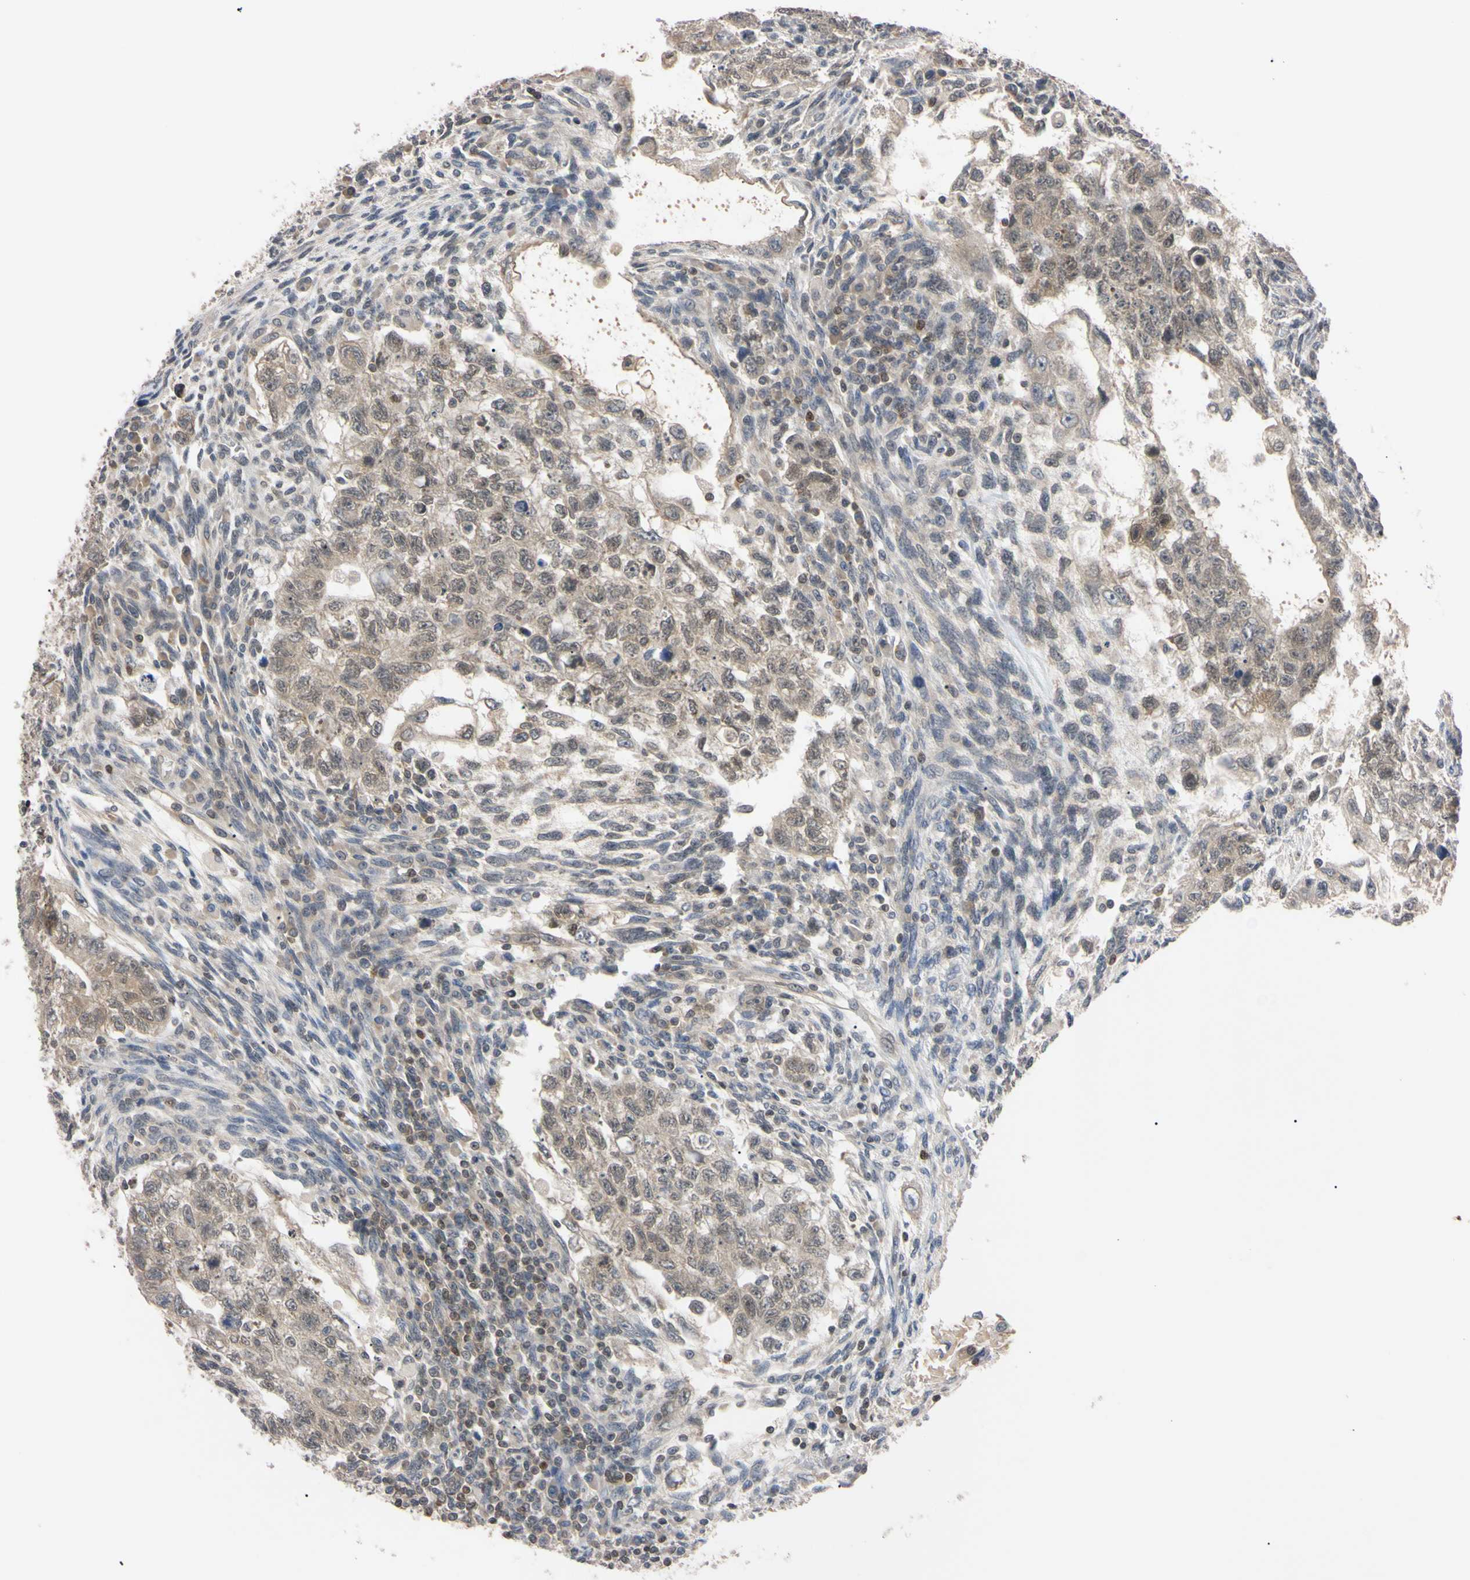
{"staining": {"intensity": "weak", "quantity": "25%-75%", "location": "cytoplasmic/membranous,nuclear"}, "tissue": "testis cancer", "cell_type": "Tumor cells", "image_type": "cancer", "snomed": [{"axis": "morphology", "description": "Normal tissue, NOS"}, {"axis": "morphology", "description": "Carcinoma, Embryonal, NOS"}, {"axis": "topography", "description": "Testis"}], "caption": "This is an image of immunohistochemistry staining of testis cancer (embryonal carcinoma), which shows weak expression in the cytoplasmic/membranous and nuclear of tumor cells.", "gene": "UBE2I", "patient": {"sex": "male", "age": 36}}